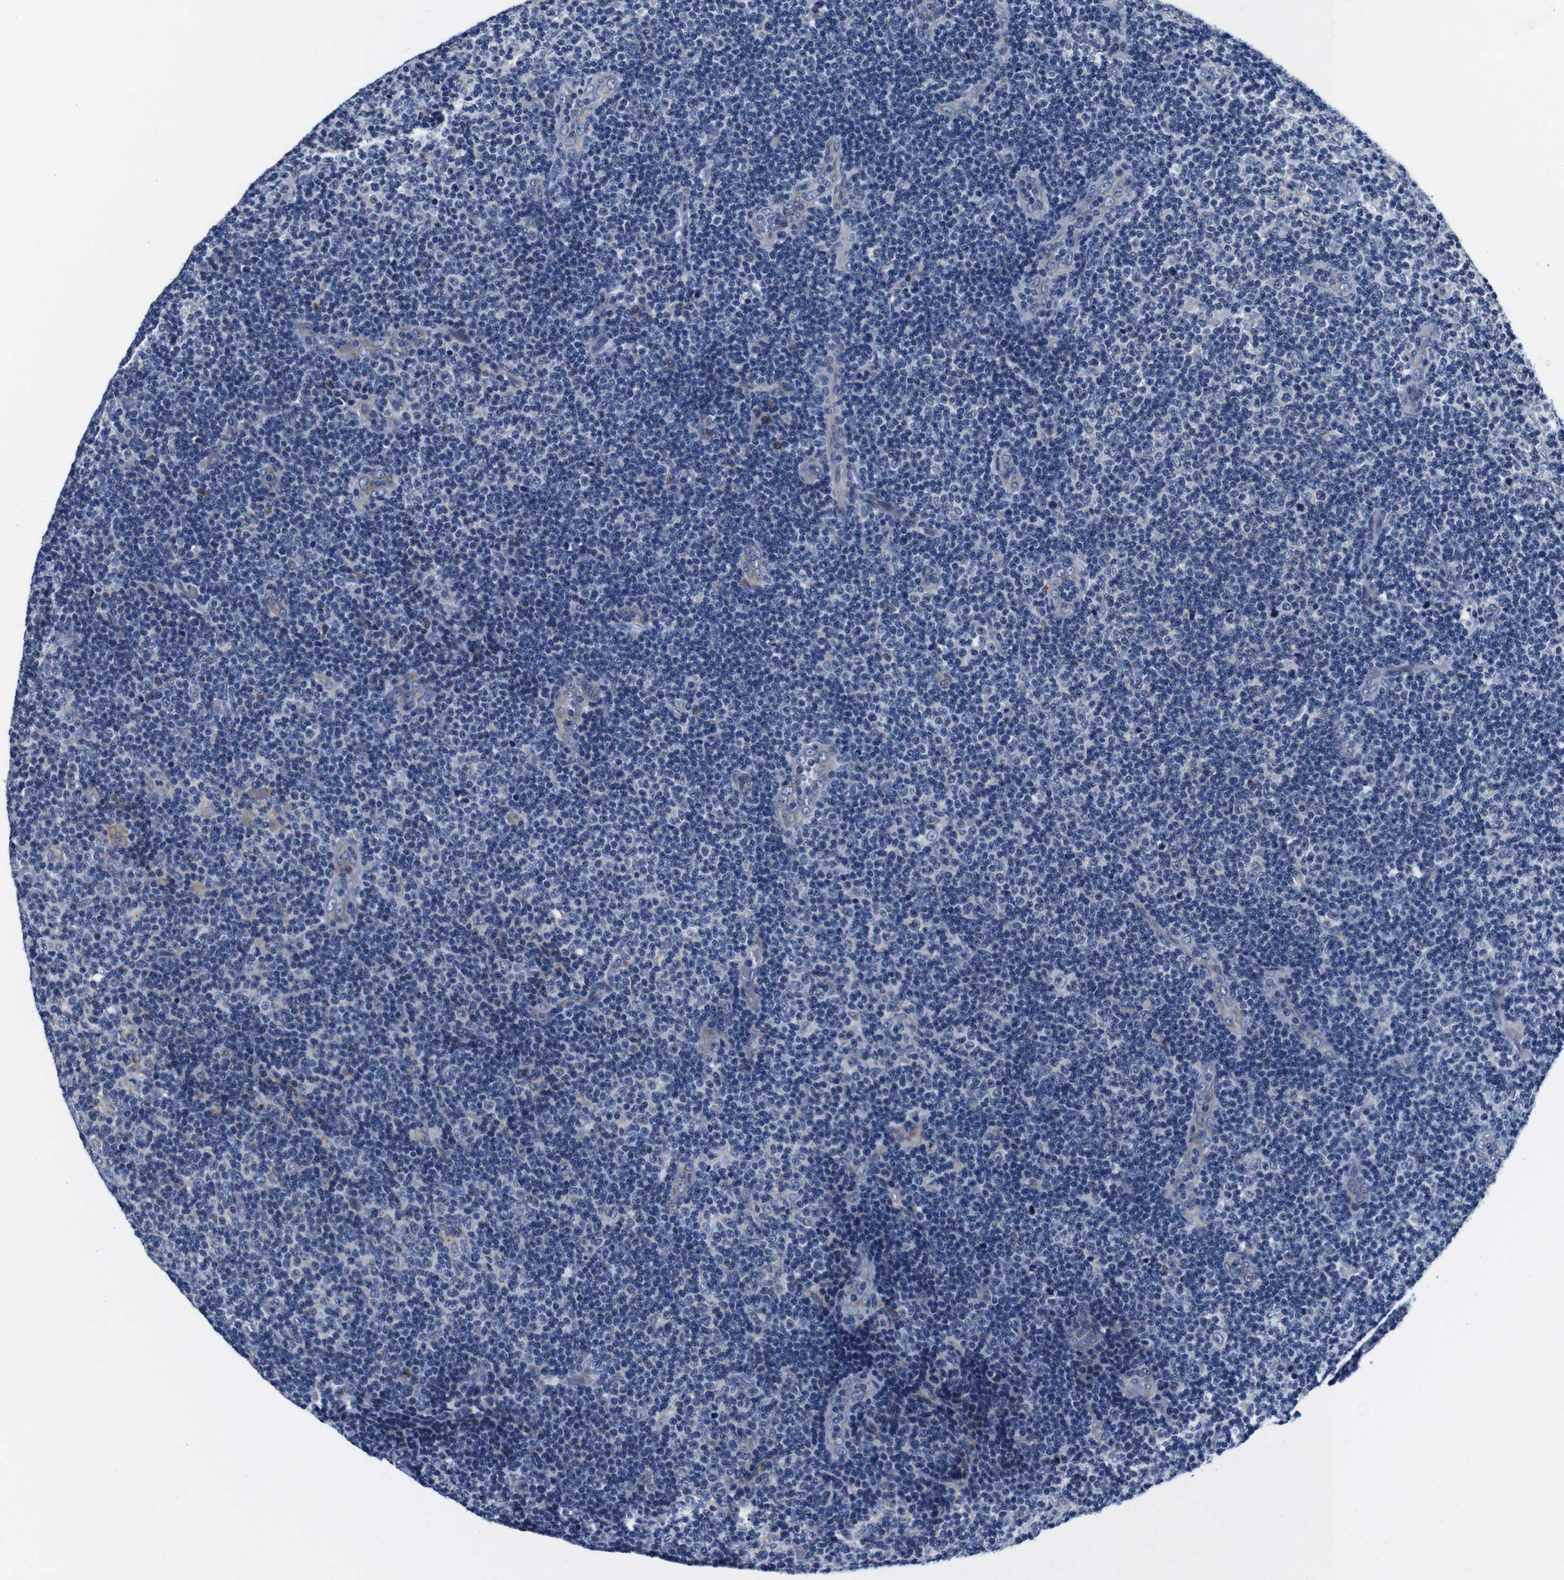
{"staining": {"intensity": "negative", "quantity": "none", "location": "none"}, "tissue": "lymphoma", "cell_type": "Tumor cells", "image_type": "cancer", "snomed": [{"axis": "morphology", "description": "Malignant lymphoma, non-Hodgkin's type, Low grade"}, {"axis": "topography", "description": "Lymph node"}], "caption": "High power microscopy photomicrograph of an IHC photomicrograph of low-grade malignant lymphoma, non-Hodgkin's type, revealing no significant positivity in tumor cells. Nuclei are stained in blue.", "gene": "SNX19", "patient": {"sex": "male", "age": 83}}